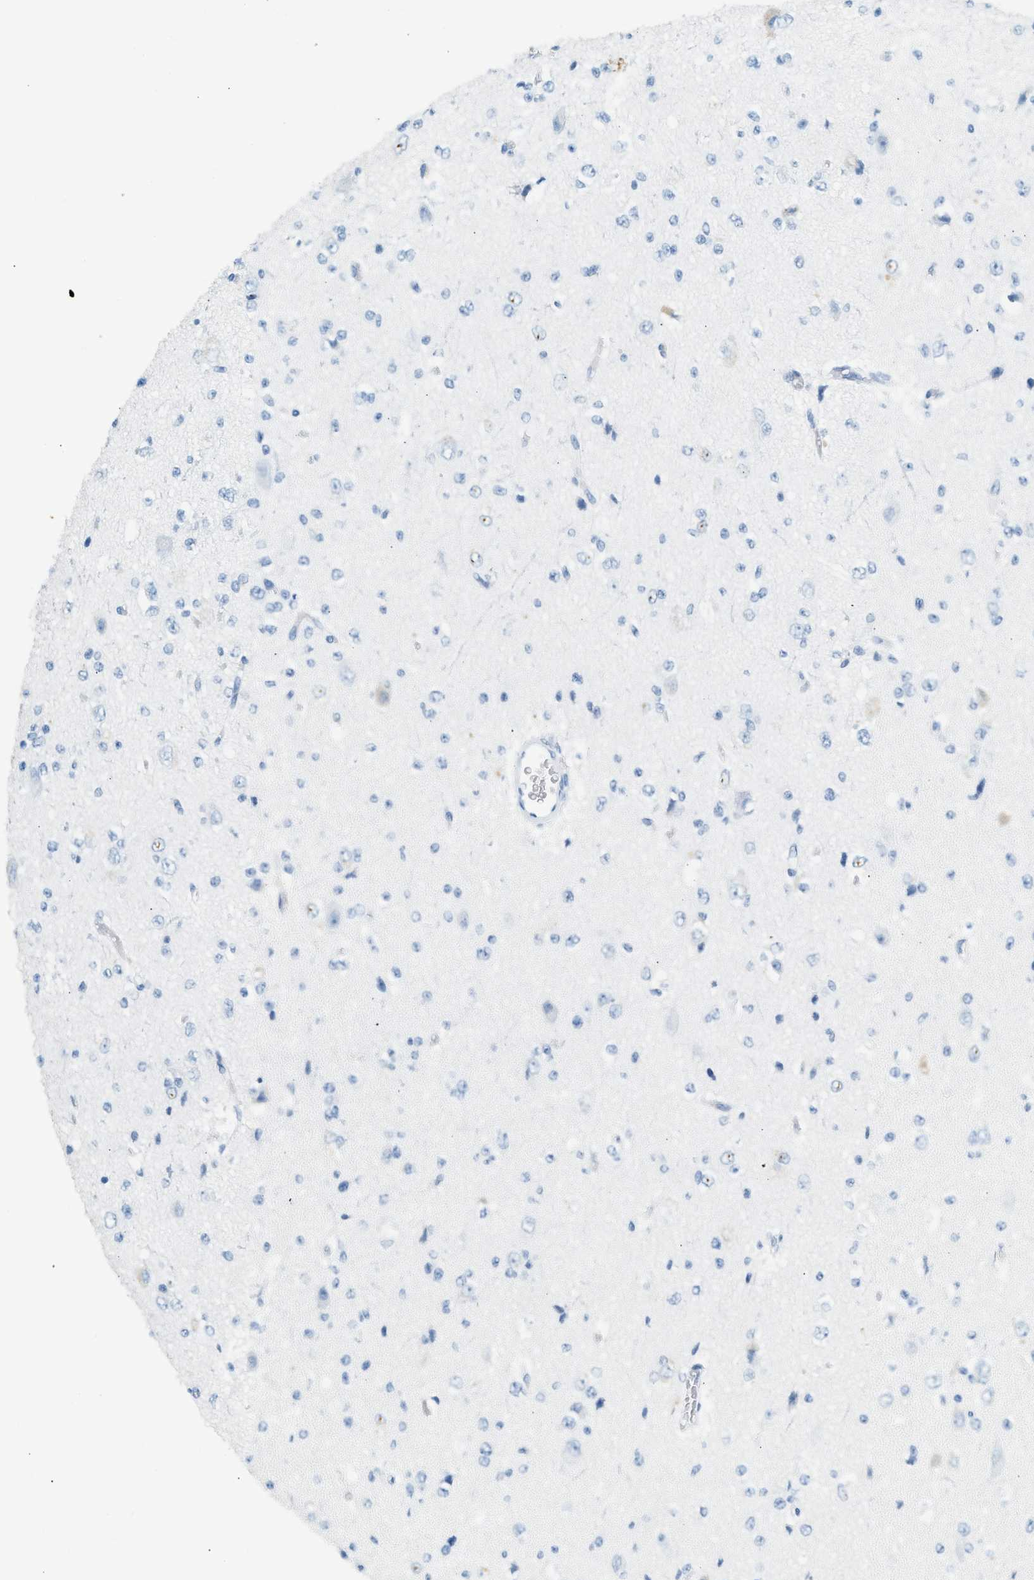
{"staining": {"intensity": "negative", "quantity": "none", "location": "none"}, "tissue": "glioma", "cell_type": "Tumor cells", "image_type": "cancer", "snomed": [{"axis": "morphology", "description": "Glioma, malignant, High grade"}, {"axis": "topography", "description": "pancreas cauda"}], "caption": "Immunohistochemistry image of human glioma stained for a protein (brown), which reveals no expression in tumor cells.", "gene": "HHATL", "patient": {"sex": "male", "age": 60}}